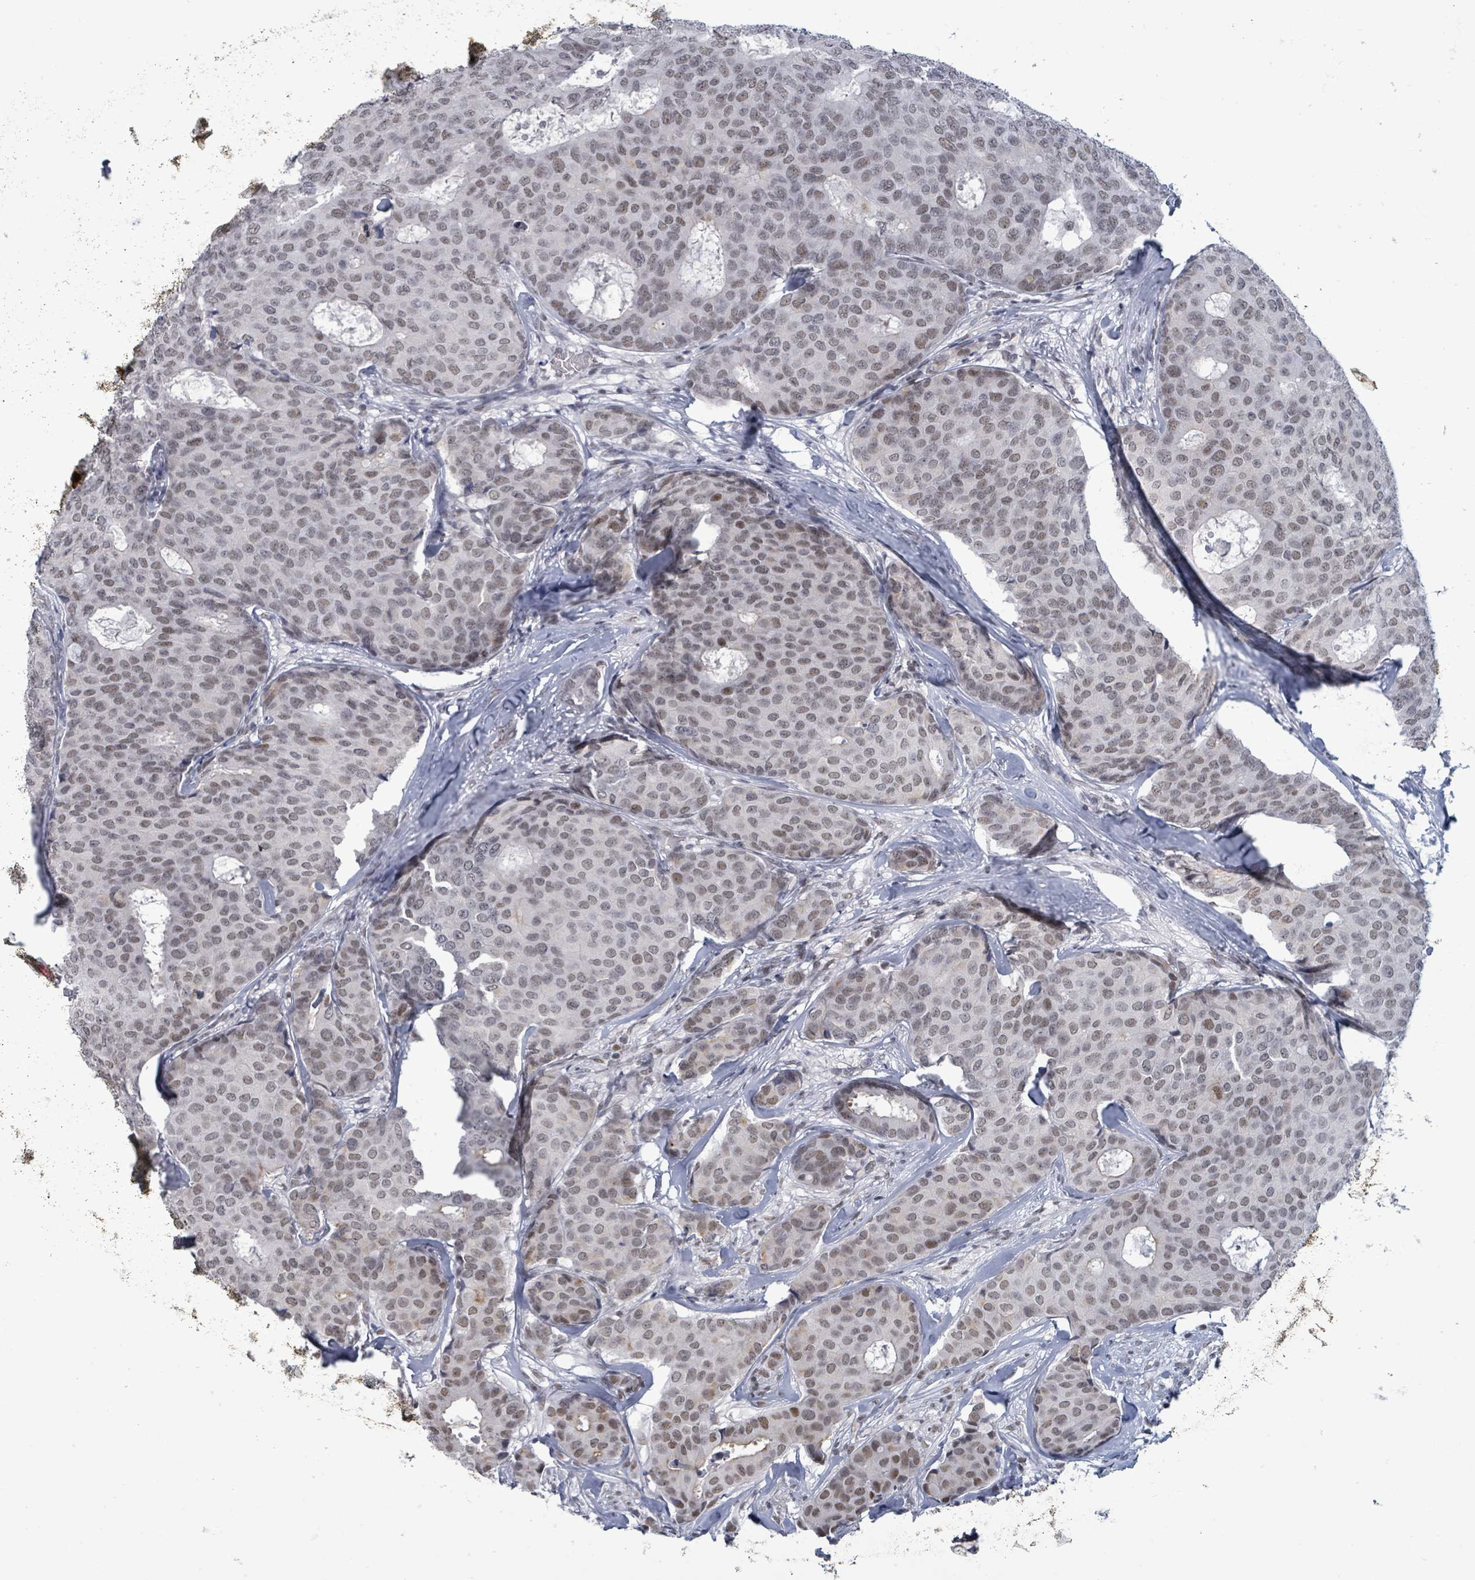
{"staining": {"intensity": "weak", "quantity": "25%-75%", "location": "nuclear"}, "tissue": "breast cancer", "cell_type": "Tumor cells", "image_type": "cancer", "snomed": [{"axis": "morphology", "description": "Duct carcinoma"}, {"axis": "topography", "description": "Breast"}], "caption": "DAB immunohistochemical staining of human breast cancer (infiltrating ductal carcinoma) reveals weak nuclear protein staining in about 25%-75% of tumor cells.", "gene": "ERCC5", "patient": {"sex": "female", "age": 75}}